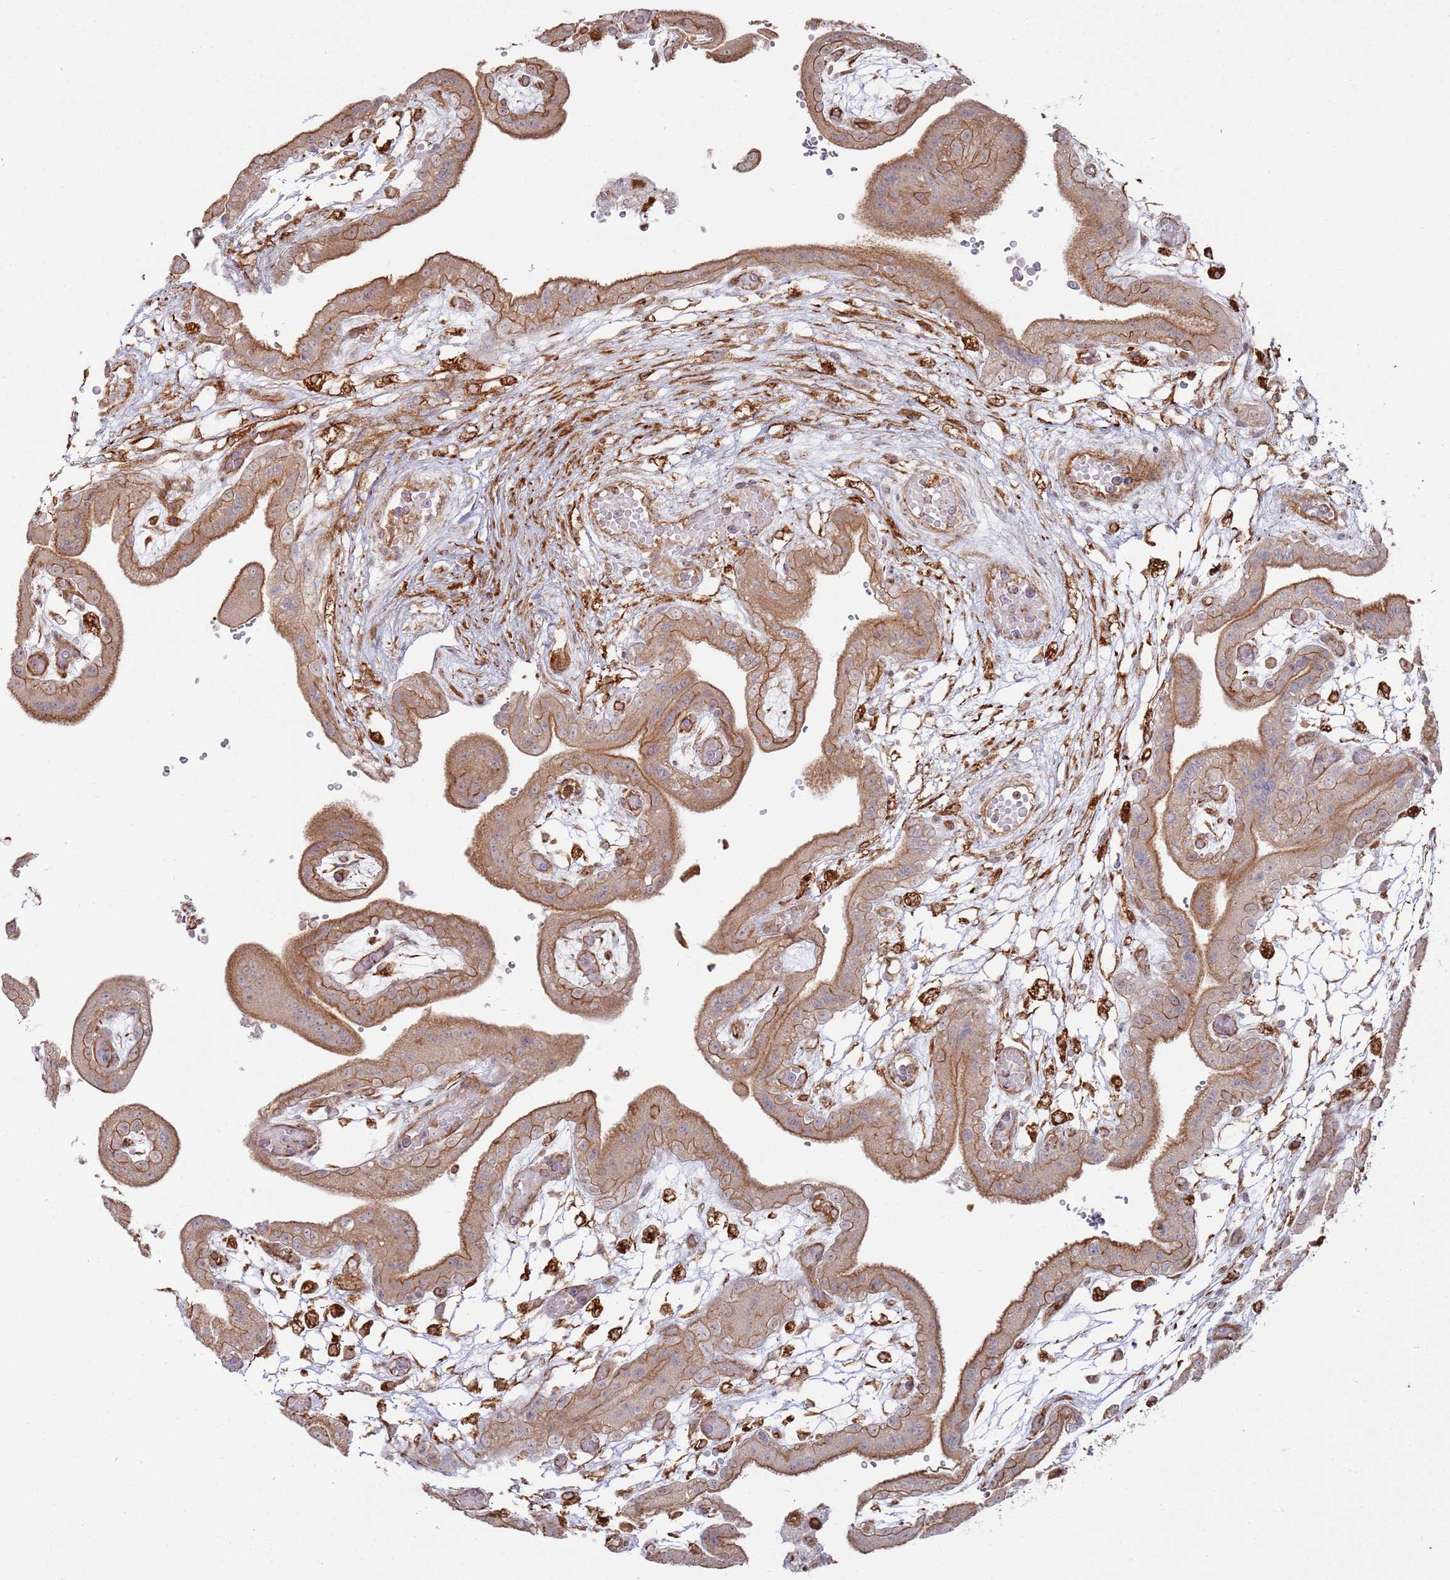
{"staining": {"intensity": "moderate", "quantity": ">75%", "location": "cytoplasmic/membranous"}, "tissue": "placenta", "cell_type": "Trophoblastic cells", "image_type": "normal", "snomed": [{"axis": "morphology", "description": "Normal tissue, NOS"}, {"axis": "topography", "description": "Placenta"}], "caption": "A brown stain highlights moderate cytoplasmic/membranous expression of a protein in trophoblastic cells of unremarkable placenta. The protein of interest is stained brown, and the nuclei are stained in blue (DAB IHC with brightfield microscopy, high magnification).", "gene": "PHF21A", "patient": {"sex": "female", "age": 18}}